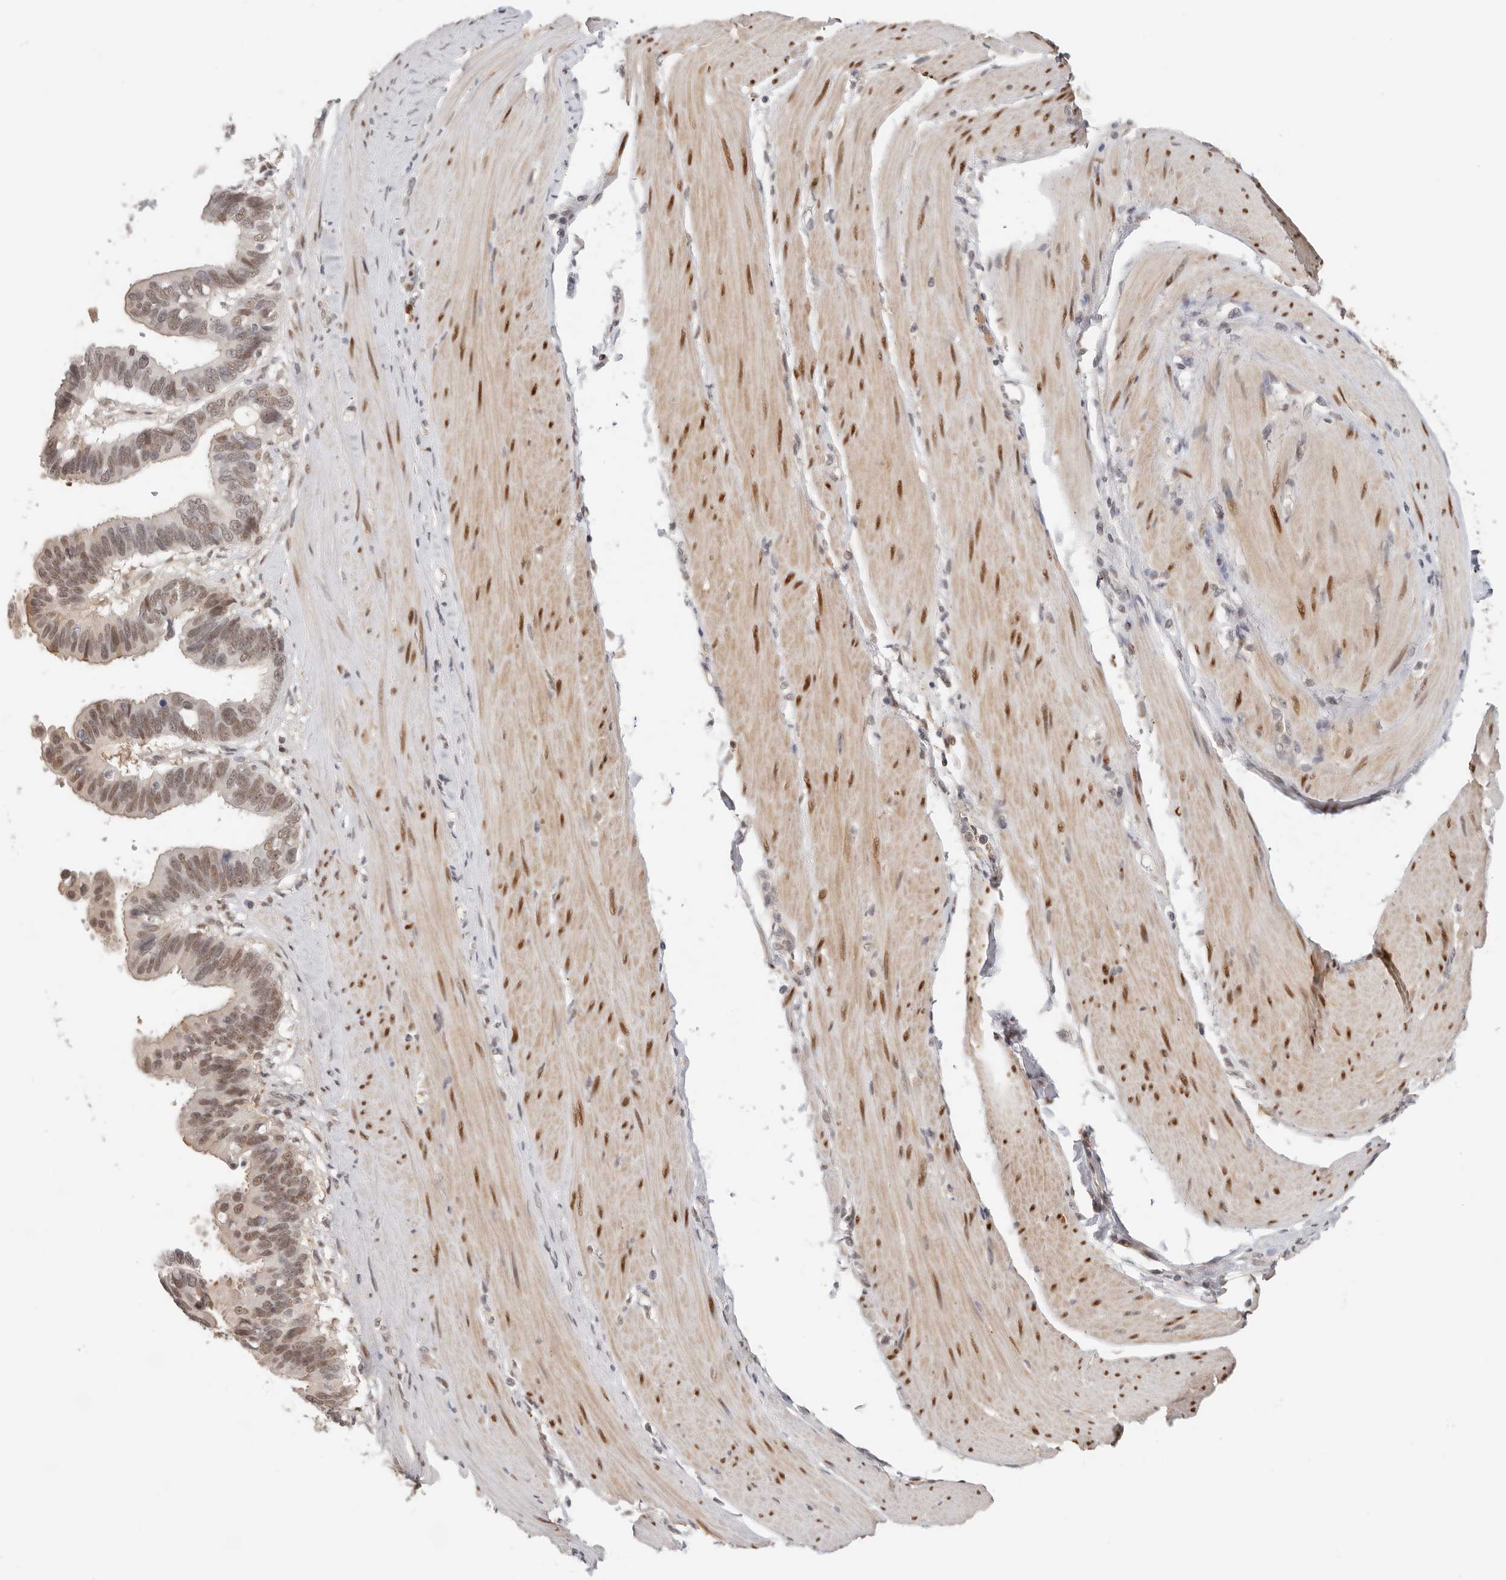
{"staining": {"intensity": "moderate", "quantity": ">75%", "location": "nuclear"}, "tissue": "pancreatic cancer", "cell_type": "Tumor cells", "image_type": "cancer", "snomed": [{"axis": "morphology", "description": "Adenocarcinoma, NOS"}, {"axis": "topography", "description": "Pancreas"}], "caption": "Moderate nuclear positivity for a protein is identified in approximately >75% of tumor cells of pancreatic adenocarcinoma using immunohistochemistry (IHC).", "gene": "LARP7", "patient": {"sex": "female", "age": 56}}